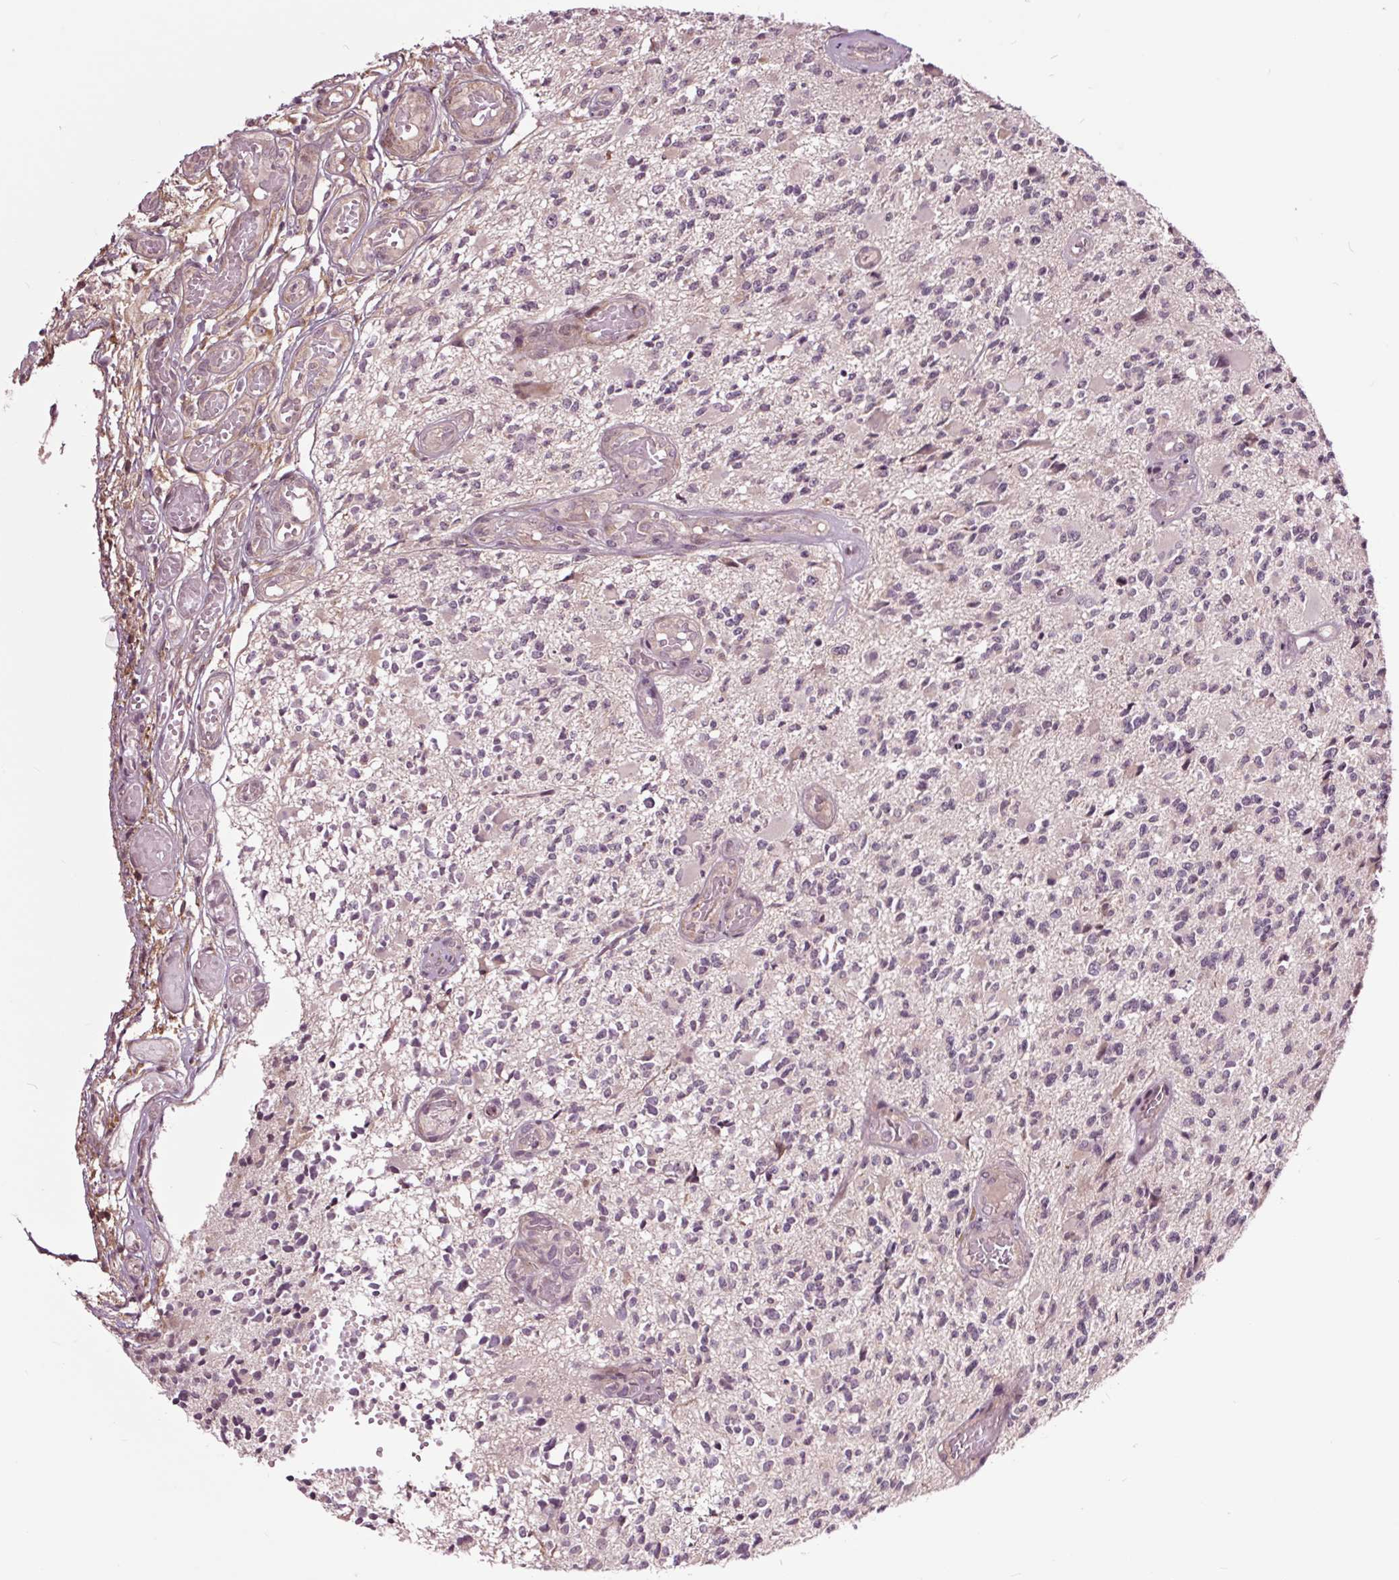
{"staining": {"intensity": "negative", "quantity": "none", "location": "none"}, "tissue": "glioma", "cell_type": "Tumor cells", "image_type": "cancer", "snomed": [{"axis": "morphology", "description": "Glioma, malignant, High grade"}, {"axis": "topography", "description": "Brain"}], "caption": "Immunohistochemical staining of human malignant glioma (high-grade) demonstrates no significant positivity in tumor cells.", "gene": "HAUS5", "patient": {"sex": "female", "age": 63}}